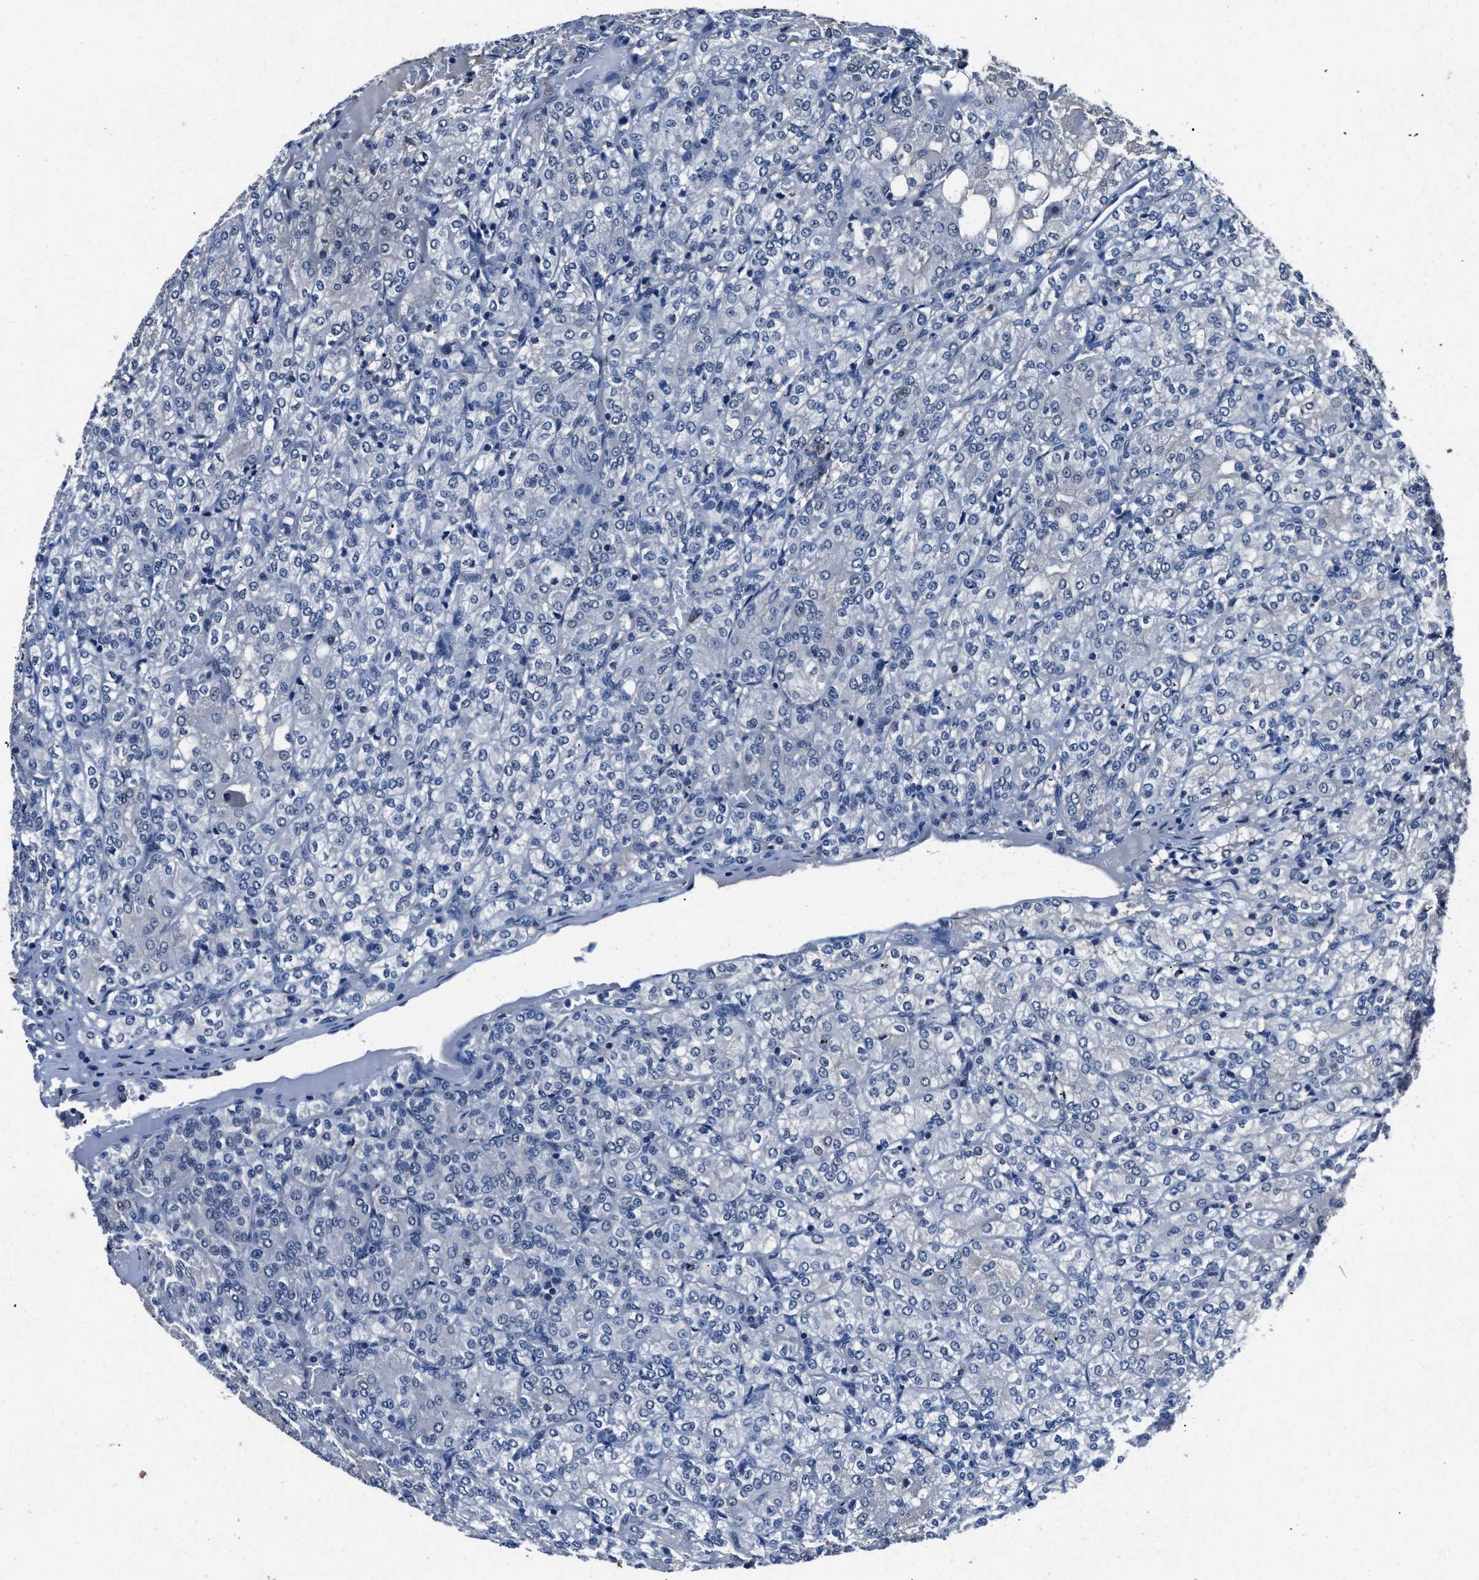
{"staining": {"intensity": "negative", "quantity": "none", "location": "none"}, "tissue": "renal cancer", "cell_type": "Tumor cells", "image_type": "cancer", "snomed": [{"axis": "morphology", "description": "Adenocarcinoma, NOS"}, {"axis": "topography", "description": "Kidney"}], "caption": "The micrograph displays no staining of tumor cells in renal cancer (adenocarcinoma).", "gene": "LANCL2", "patient": {"sex": "male", "age": 77}}